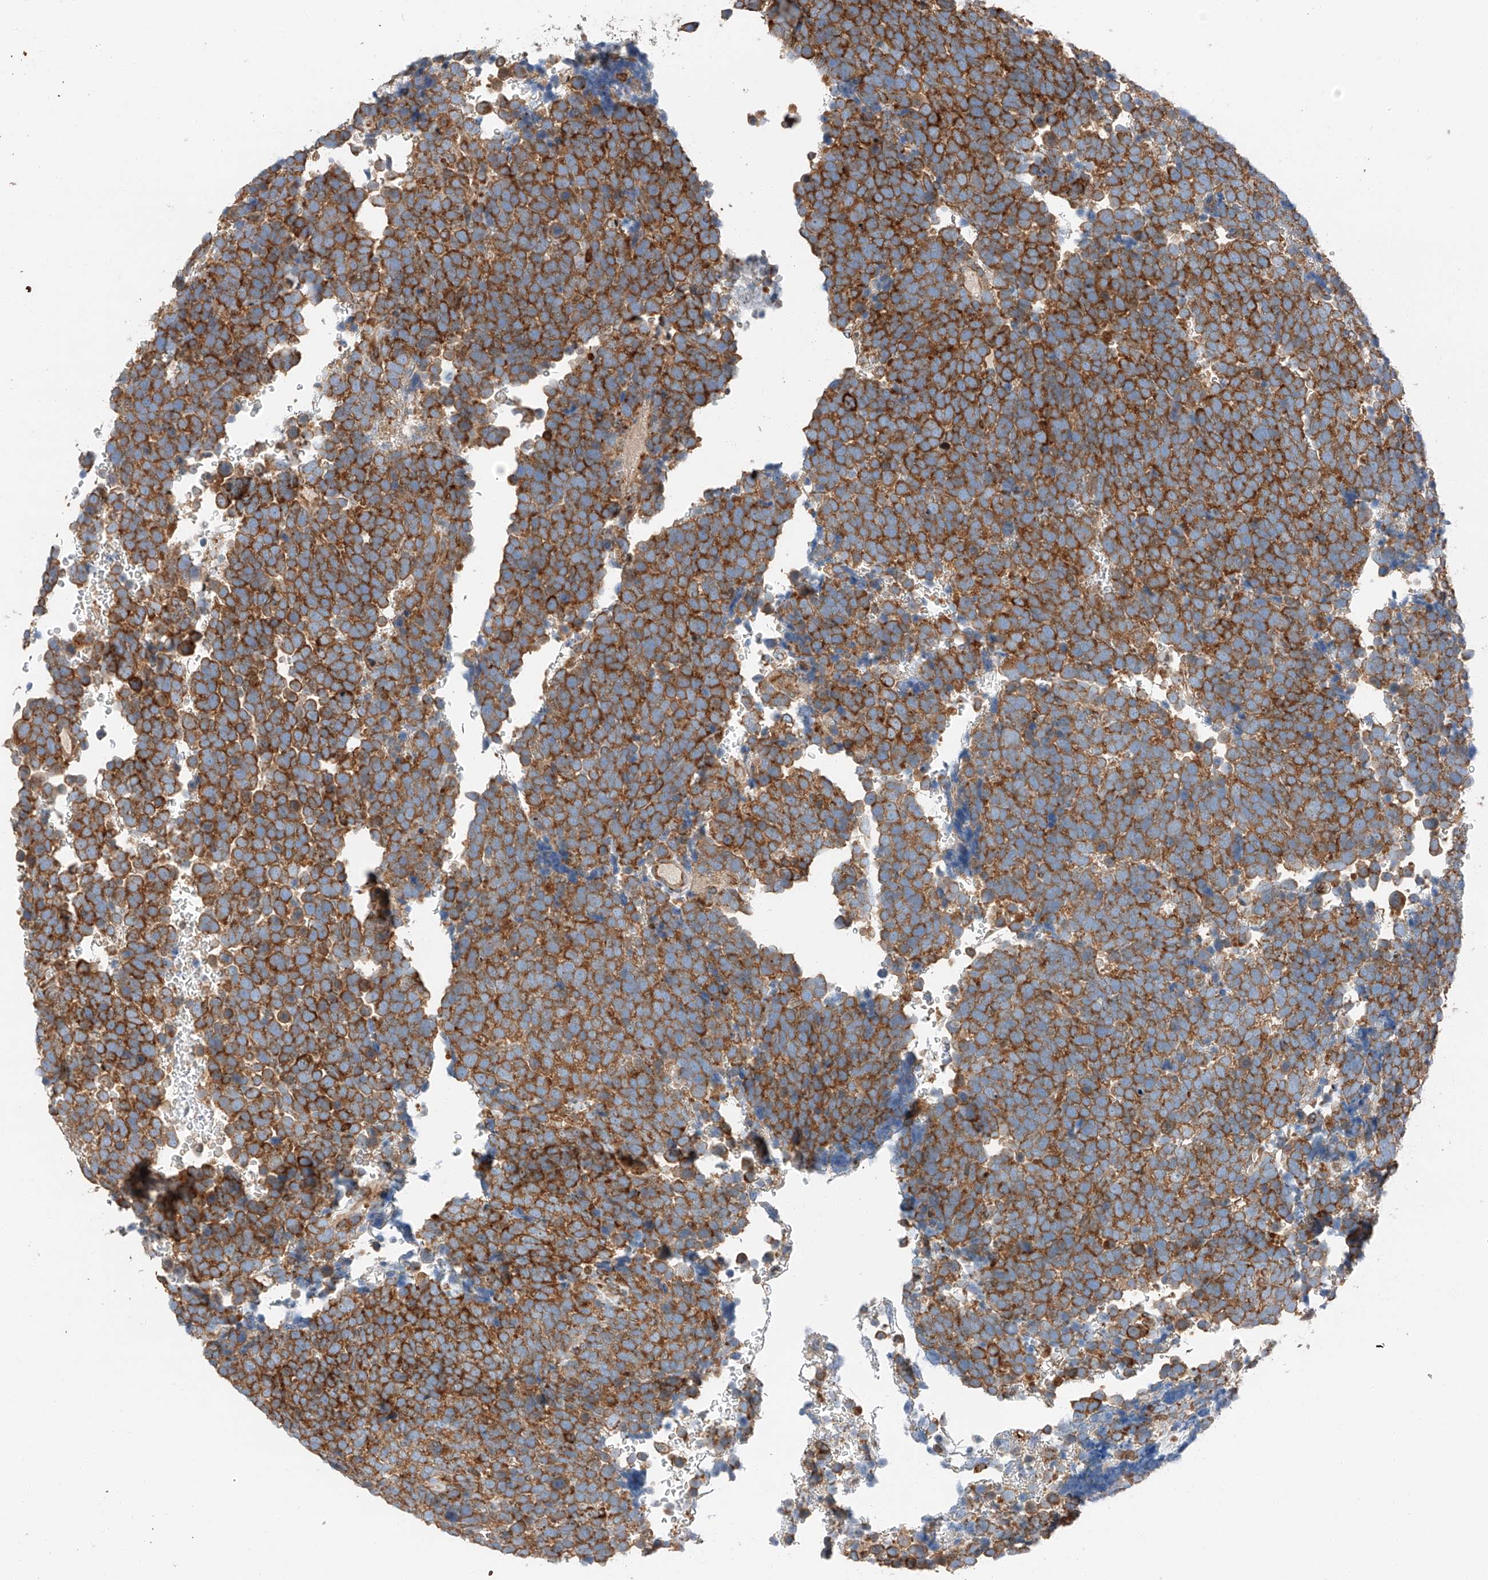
{"staining": {"intensity": "strong", "quantity": ">75%", "location": "cytoplasmic/membranous"}, "tissue": "urothelial cancer", "cell_type": "Tumor cells", "image_type": "cancer", "snomed": [{"axis": "morphology", "description": "Urothelial carcinoma, High grade"}, {"axis": "topography", "description": "Urinary bladder"}], "caption": "A brown stain highlights strong cytoplasmic/membranous expression of a protein in high-grade urothelial carcinoma tumor cells. (Stains: DAB (3,3'-diaminobenzidine) in brown, nuclei in blue, Microscopy: brightfield microscopy at high magnification).", "gene": "ZC3H15", "patient": {"sex": "female", "age": 82}}